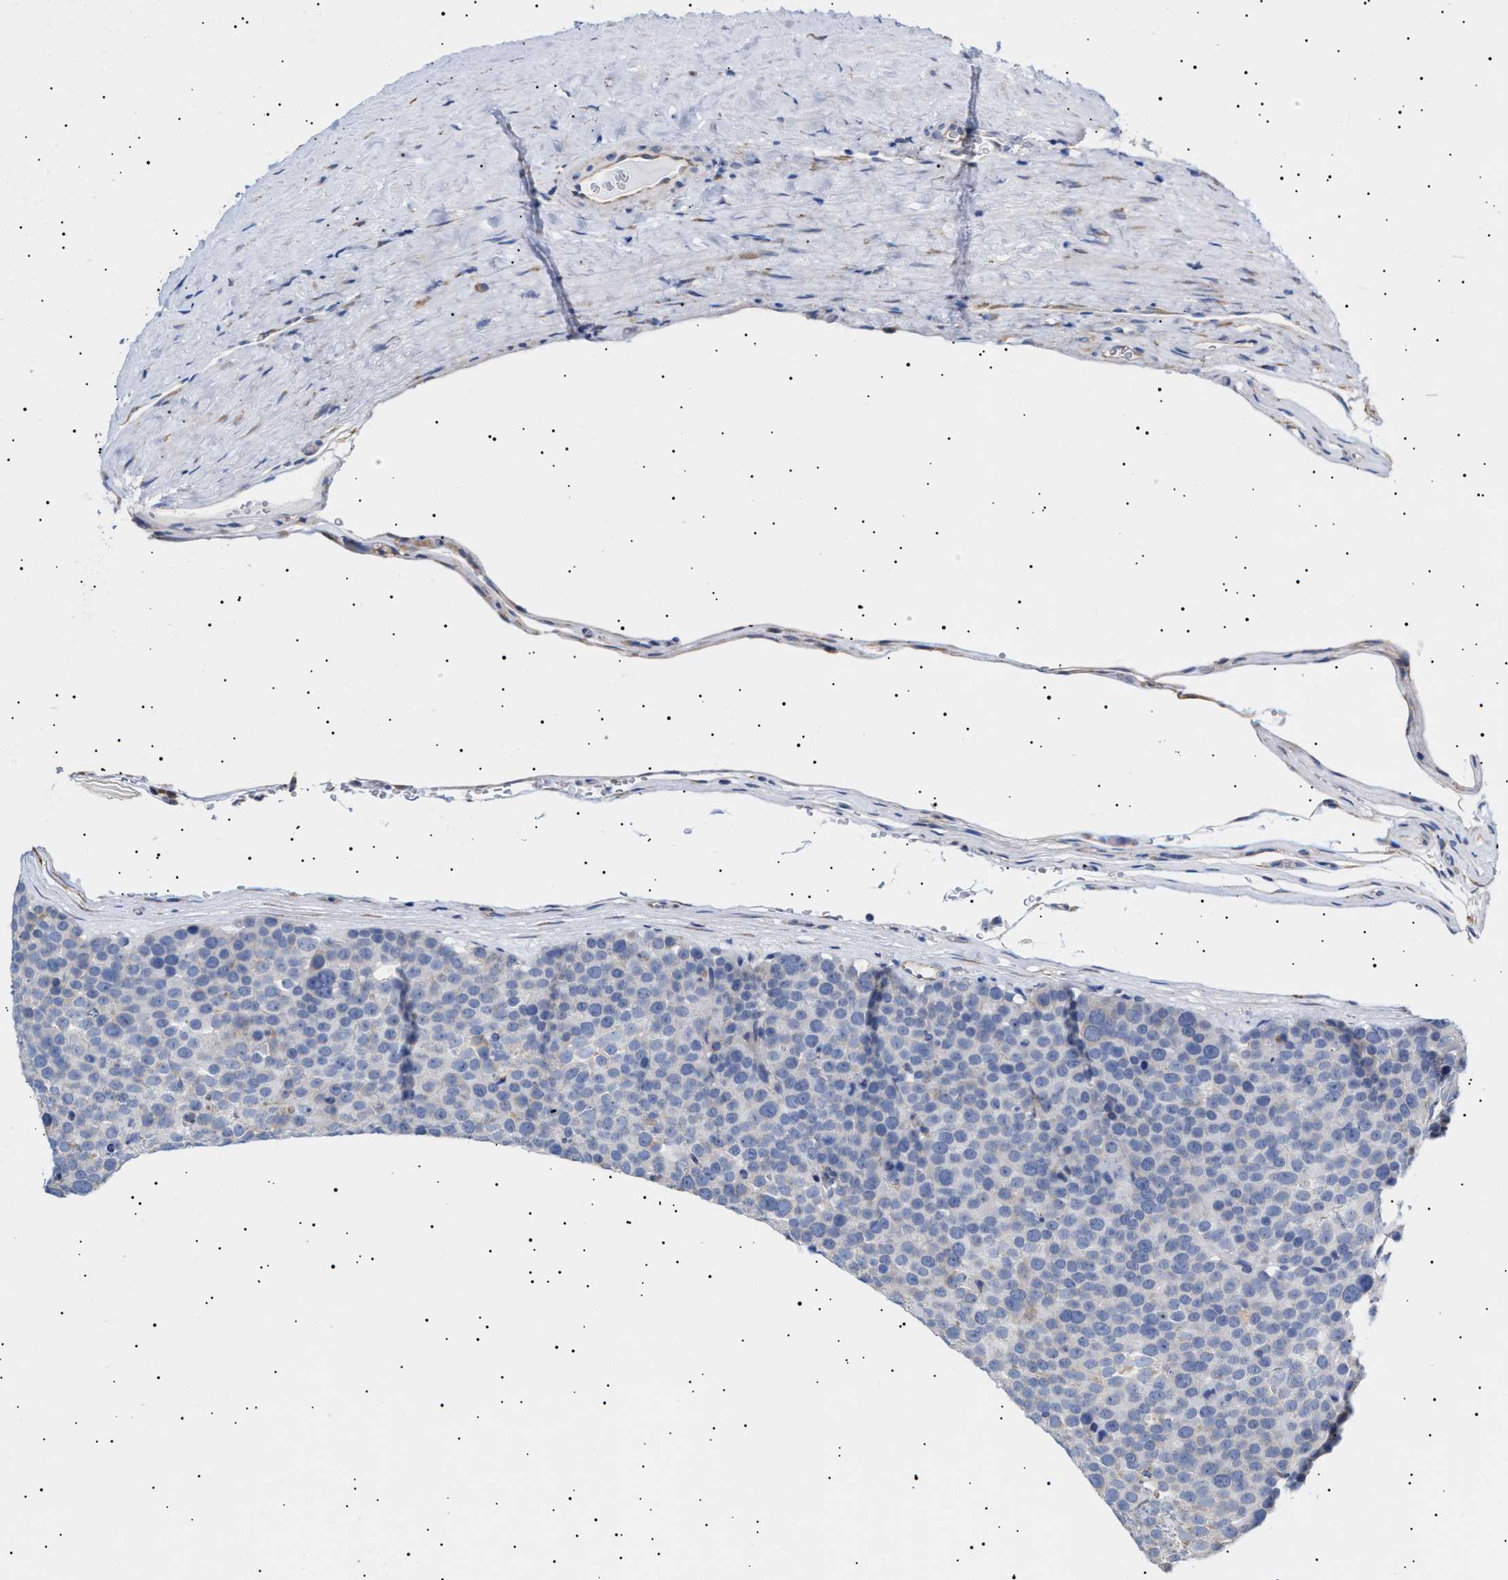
{"staining": {"intensity": "negative", "quantity": "none", "location": "none"}, "tissue": "testis cancer", "cell_type": "Tumor cells", "image_type": "cancer", "snomed": [{"axis": "morphology", "description": "Seminoma, NOS"}, {"axis": "topography", "description": "Testis"}], "caption": "IHC of testis cancer displays no positivity in tumor cells.", "gene": "ERCC6L2", "patient": {"sex": "male", "age": 71}}